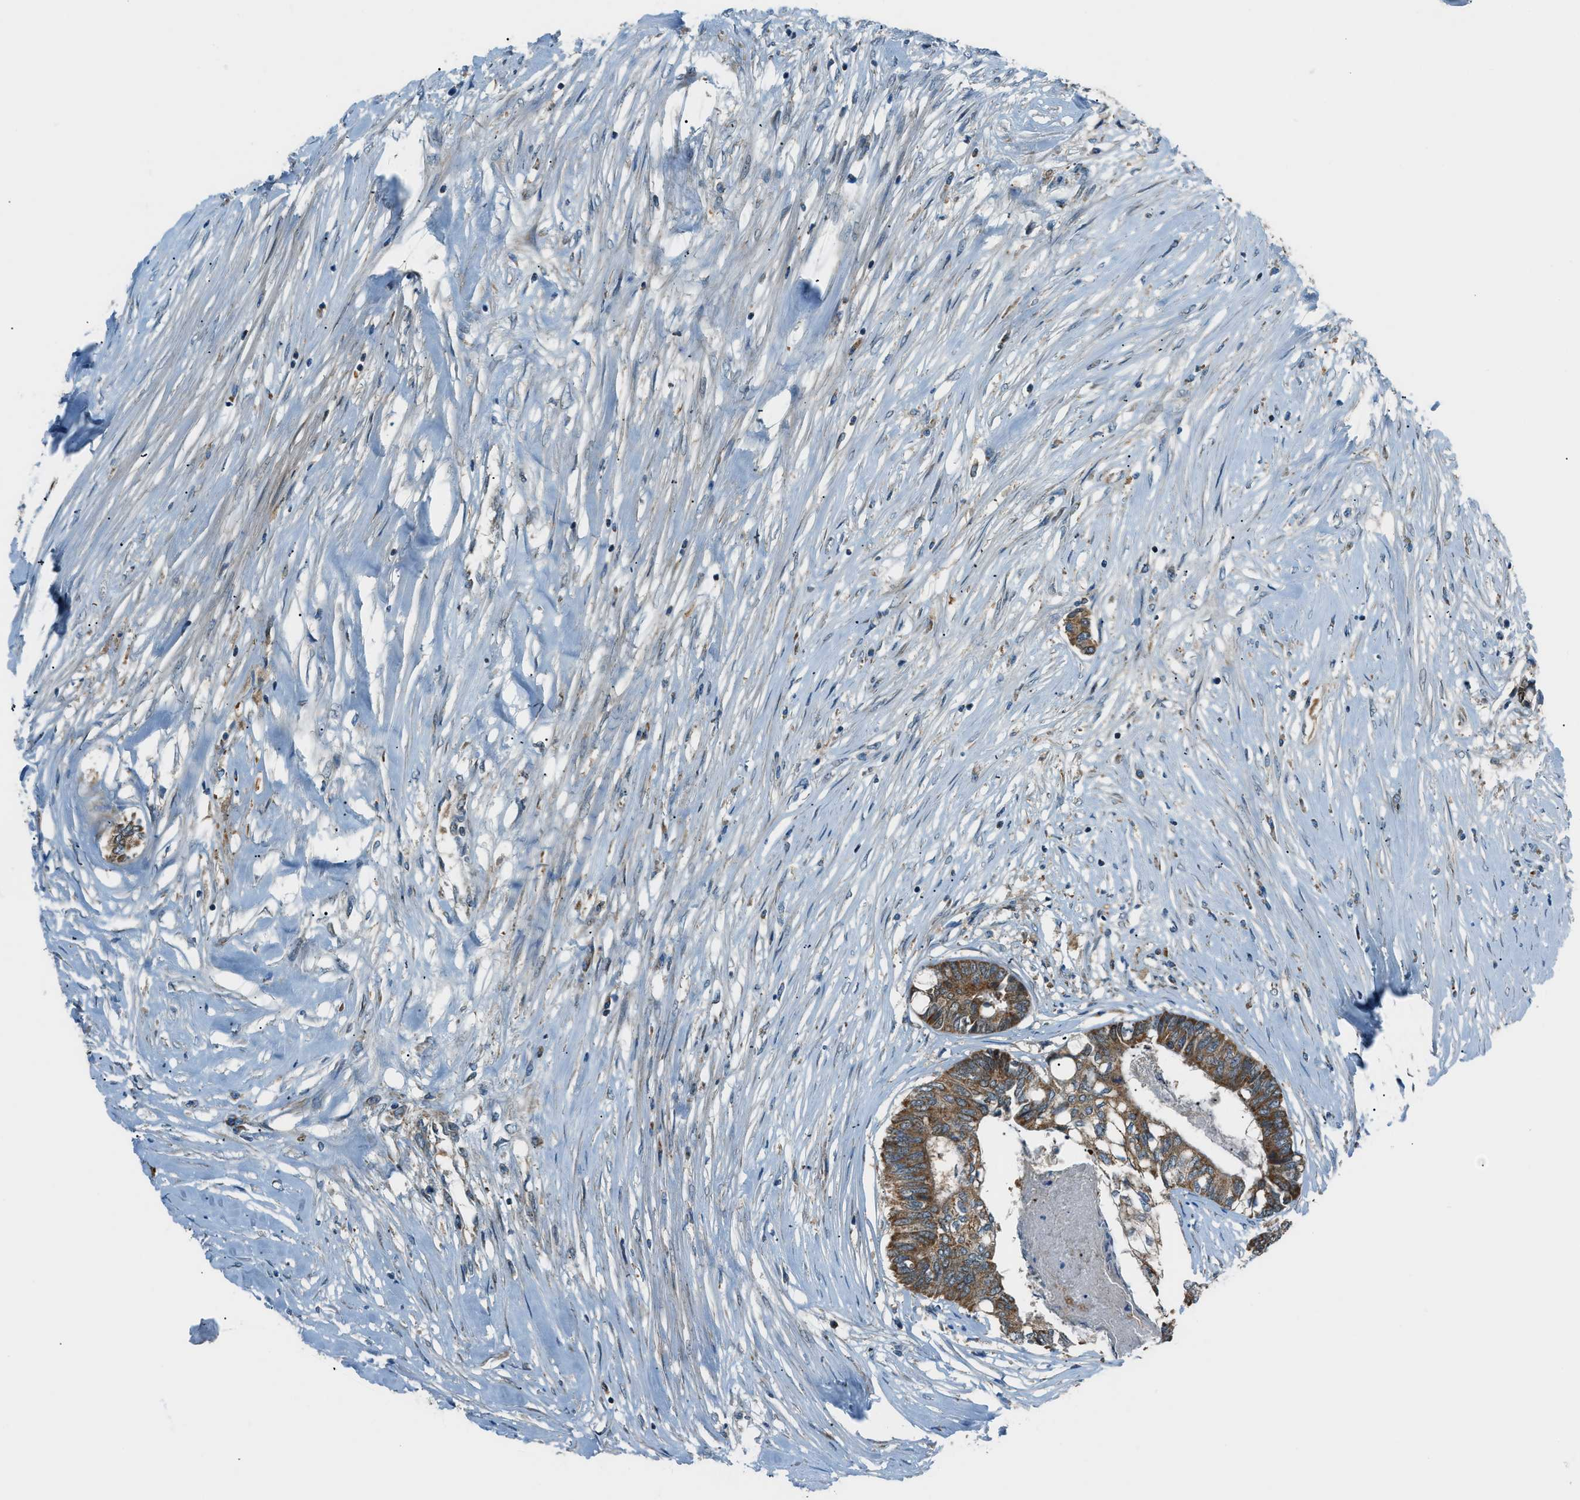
{"staining": {"intensity": "strong", "quantity": ">75%", "location": "cytoplasmic/membranous"}, "tissue": "colorectal cancer", "cell_type": "Tumor cells", "image_type": "cancer", "snomed": [{"axis": "morphology", "description": "Adenocarcinoma, NOS"}, {"axis": "topography", "description": "Rectum"}], "caption": "Colorectal adenocarcinoma tissue demonstrates strong cytoplasmic/membranous positivity in about >75% of tumor cells The protein of interest is shown in brown color, while the nuclei are stained blue.", "gene": "PIGG", "patient": {"sex": "male", "age": 63}}